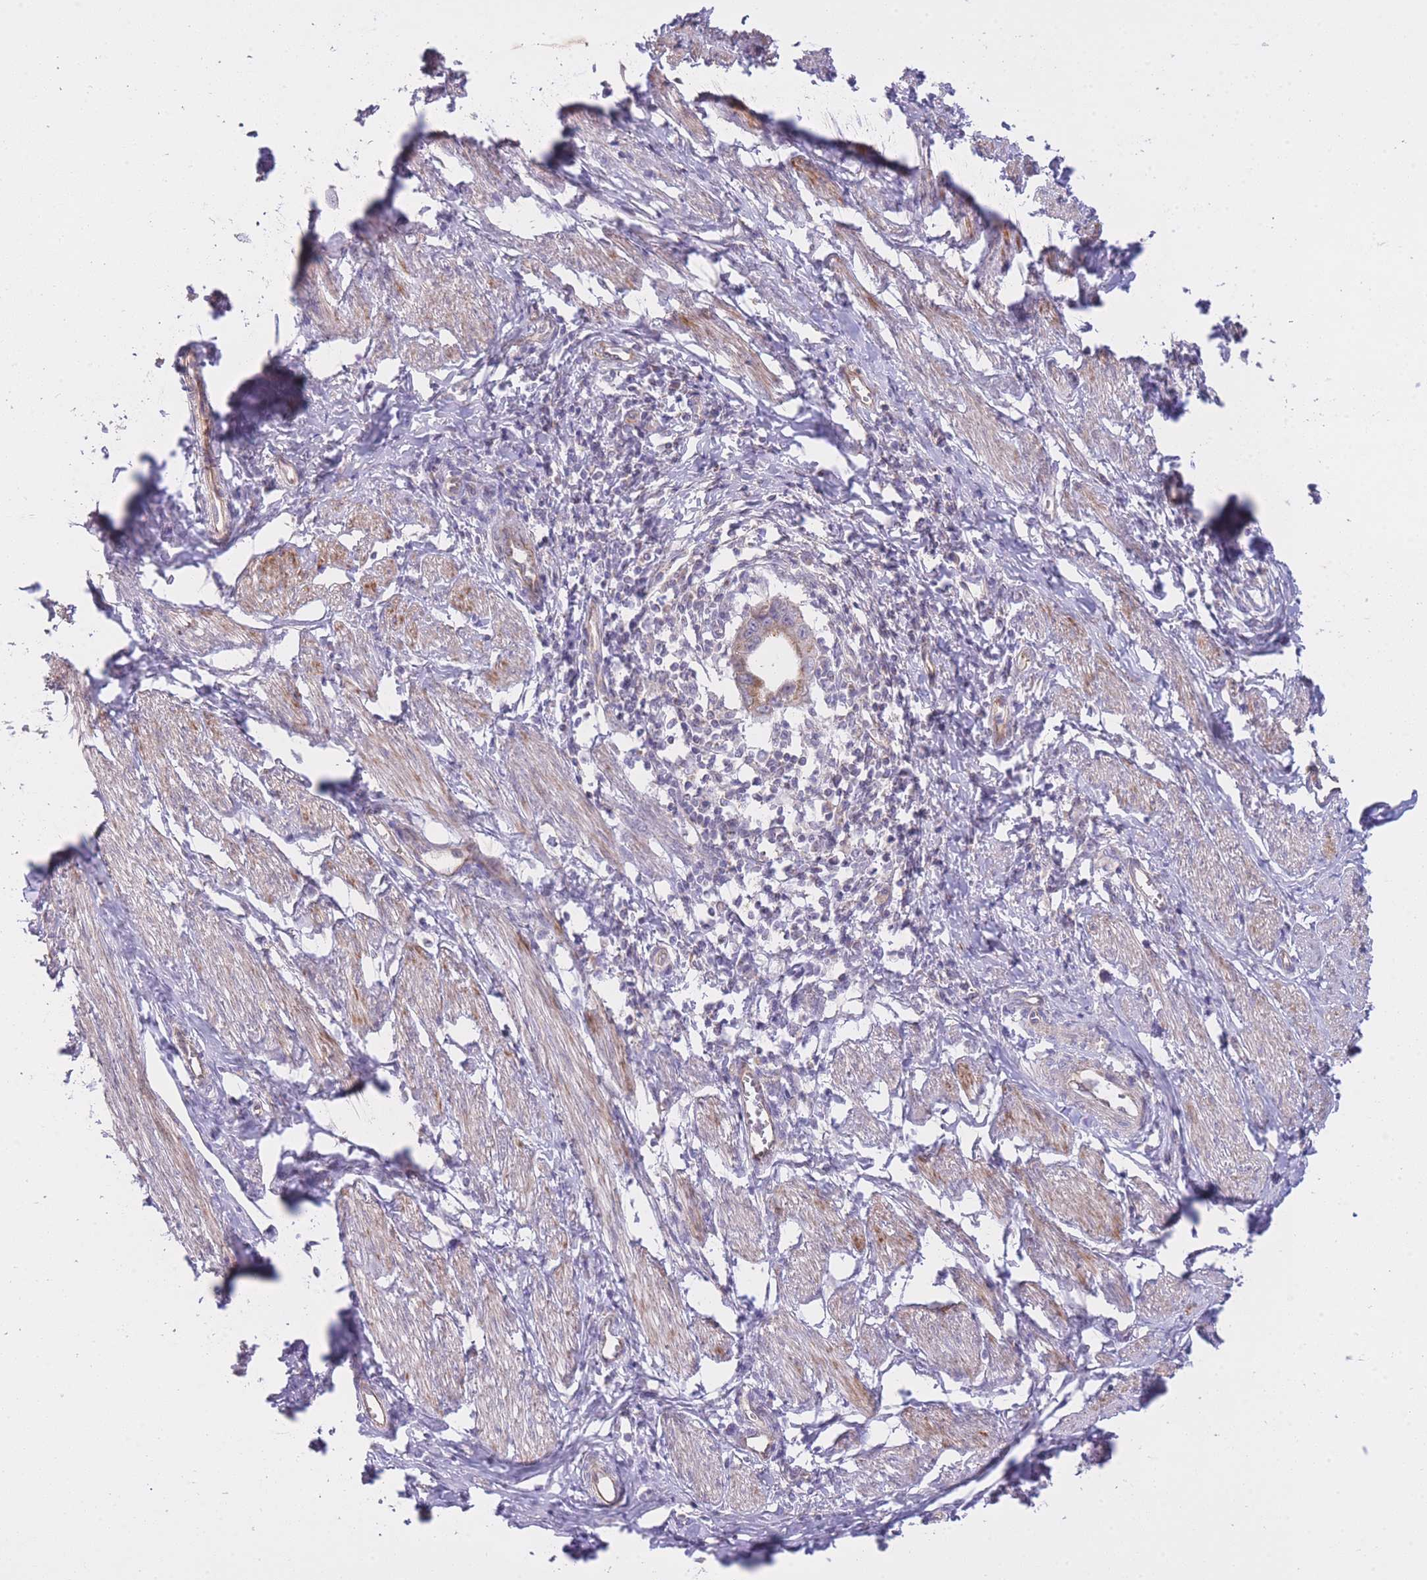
{"staining": {"intensity": "weak", "quantity": ">75%", "location": "cytoplasmic/membranous"}, "tissue": "cervical cancer", "cell_type": "Tumor cells", "image_type": "cancer", "snomed": [{"axis": "morphology", "description": "Adenocarcinoma, NOS"}, {"axis": "topography", "description": "Cervix"}], "caption": "Adenocarcinoma (cervical) stained for a protein shows weak cytoplasmic/membranous positivity in tumor cells. The staining was performed using DAB (3,3'-diaminobenzidine), with brown indicating positive protein expression. Nuclei are stained blue with hematoxylin.", "gene": "CTBP1", "patient": {"sex": "female", "age": 36}}